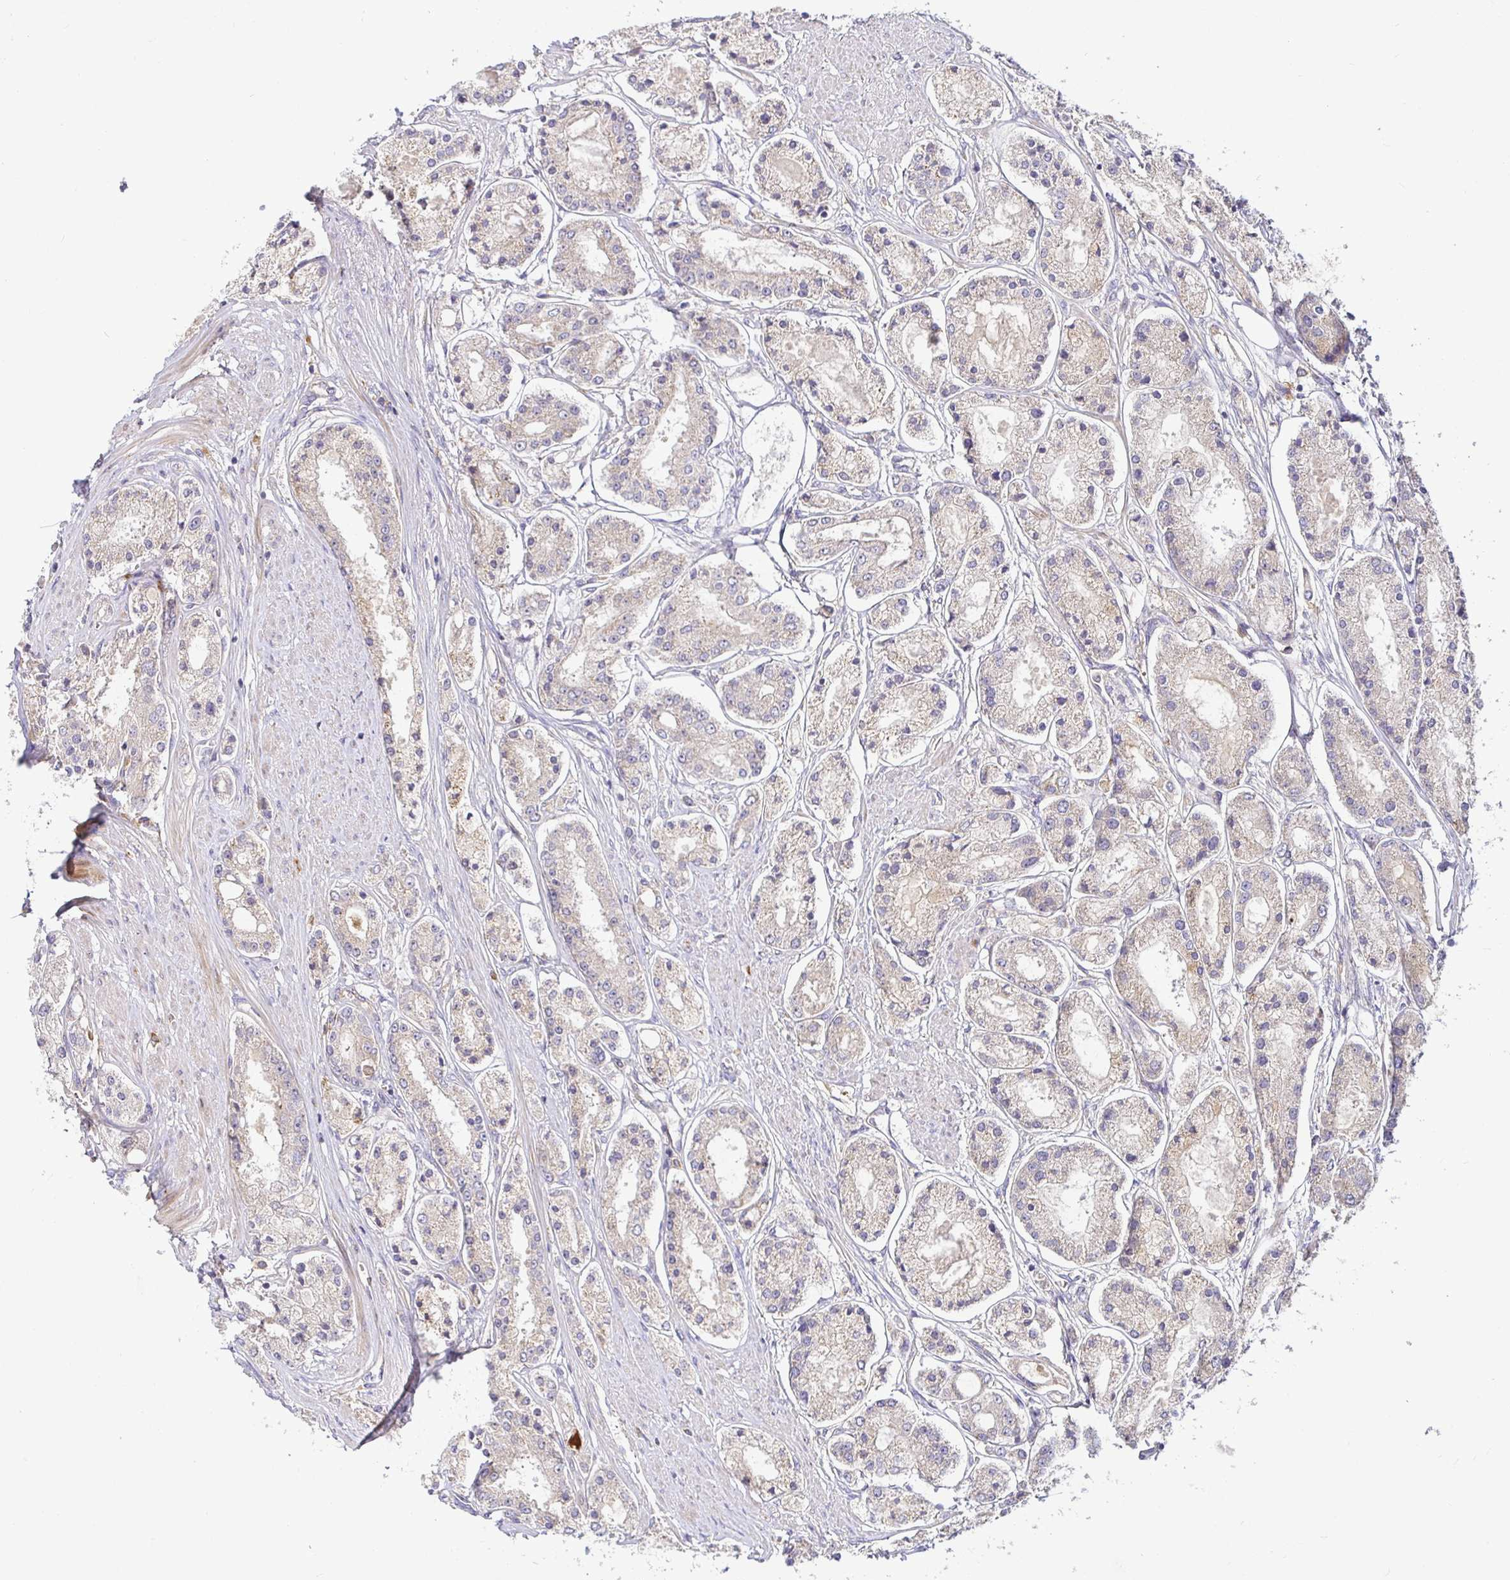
{"staining": {"intensity": "weak", "quantity": "<25%", "location": "cytoplasmic/membranous"}, "tissue": "prostate cancer", "cell_type": "Tumor cells", "image_type": "cancer", "snomed": [{"axis": "morphology", "description": "Adenocarcinoma, High grade"}, {"axis": "topography", "description": "Prostate"}], "caption": "This is an IHC micrograph of prostate cancer (high-grade adenocarcinoma). There is no staining in tumor cells.", "gene": "SNX8", "patient": {"sex": "male", "age": 66}}